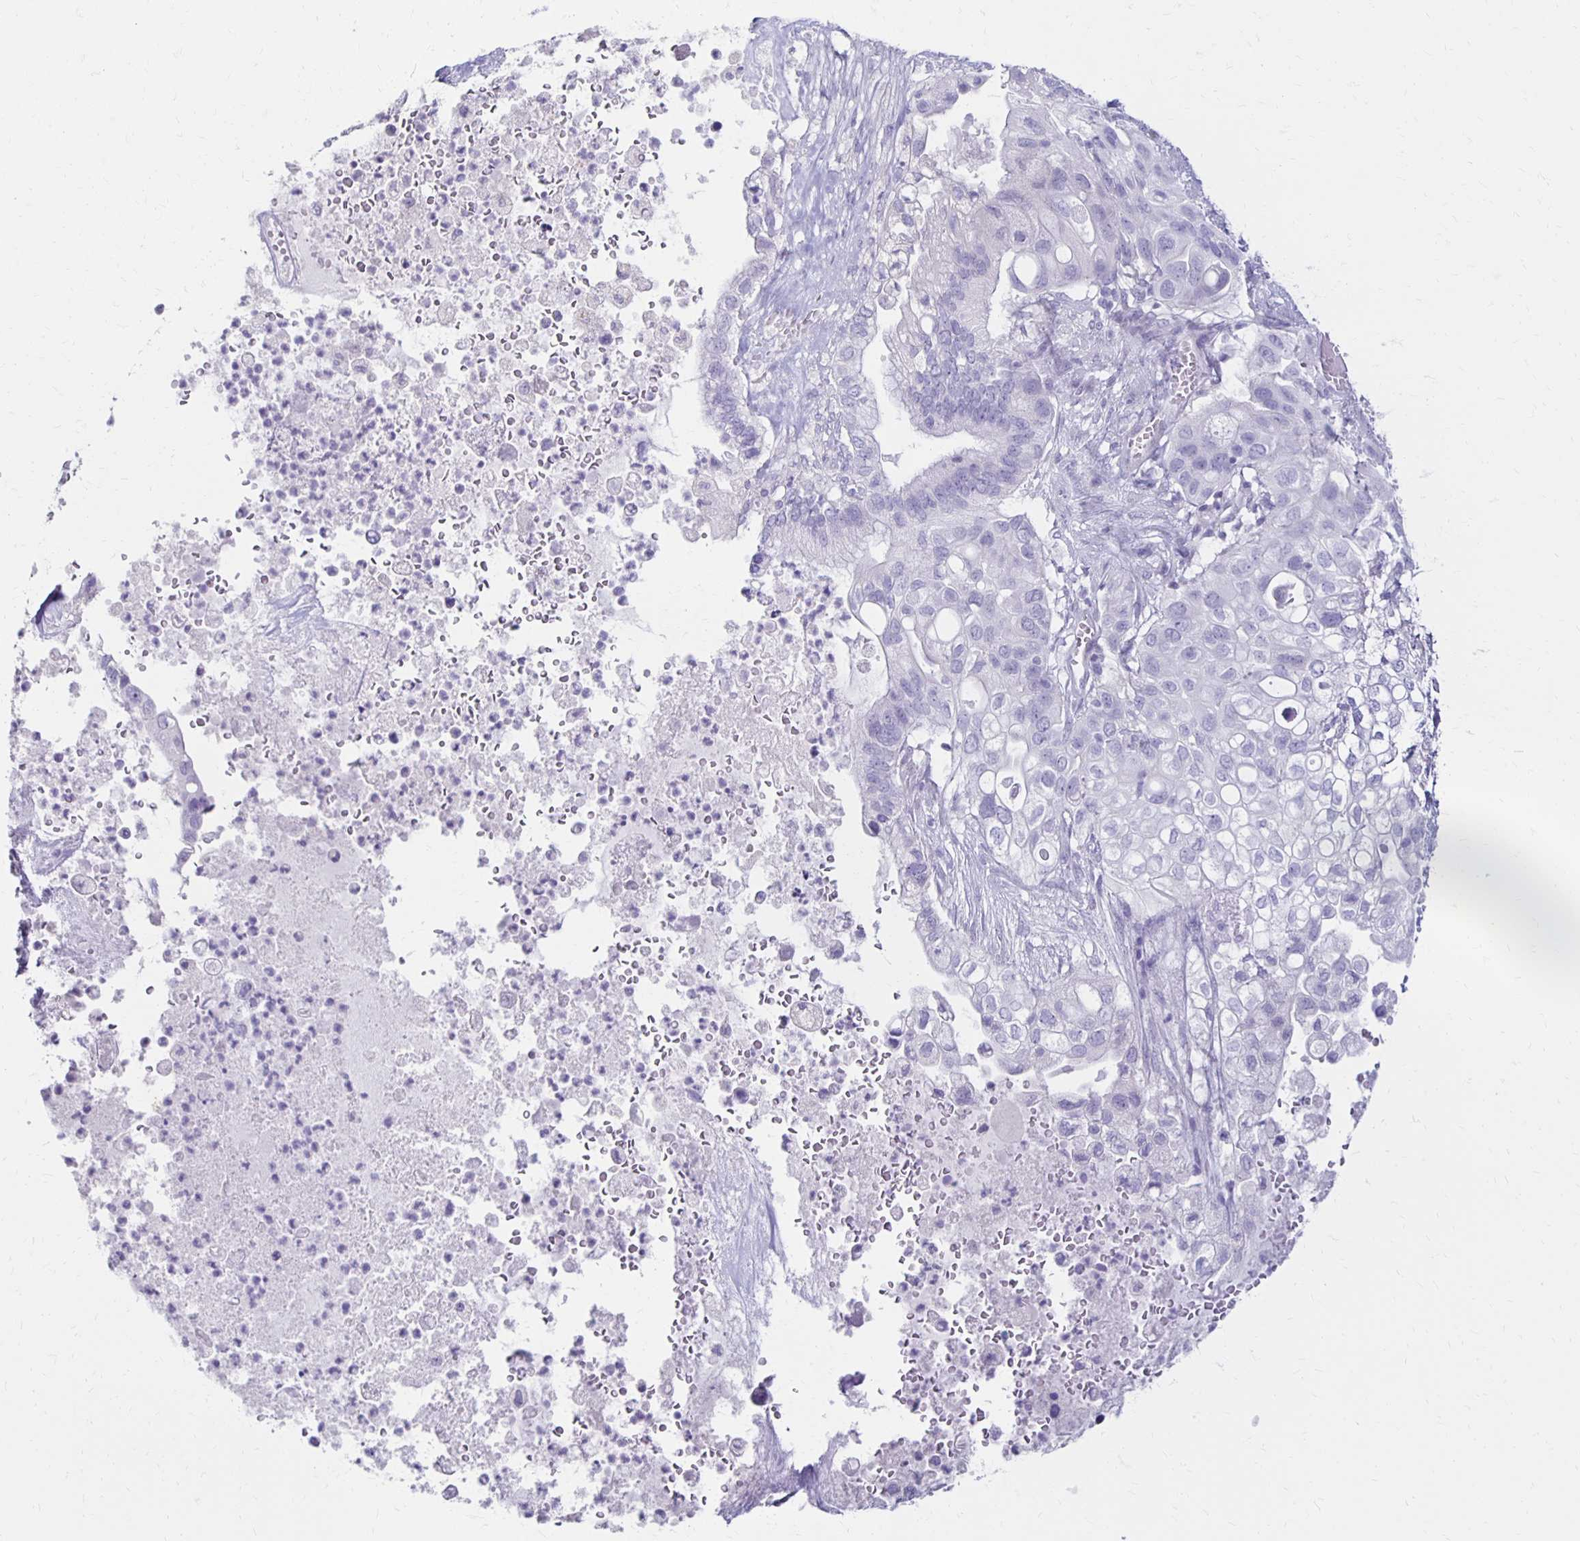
{"staining": {"intensity": "negative", "quantity": "none", "location": "none"}, "tissue": "pancreatic cancer", "cell_type": "Tumor cells", "image_type": "cancer", "snomed": [{"axis": "morphology", "description": "Adenocarcinoma, NOS"}, {"axis": "topography", "description": "Pancreas"}], "caption": "Tumor cells are negative for brown protein staining in pancreatic cancer.", "gene": "RYR1", "patient": {"sex": "female", "age": 72}}